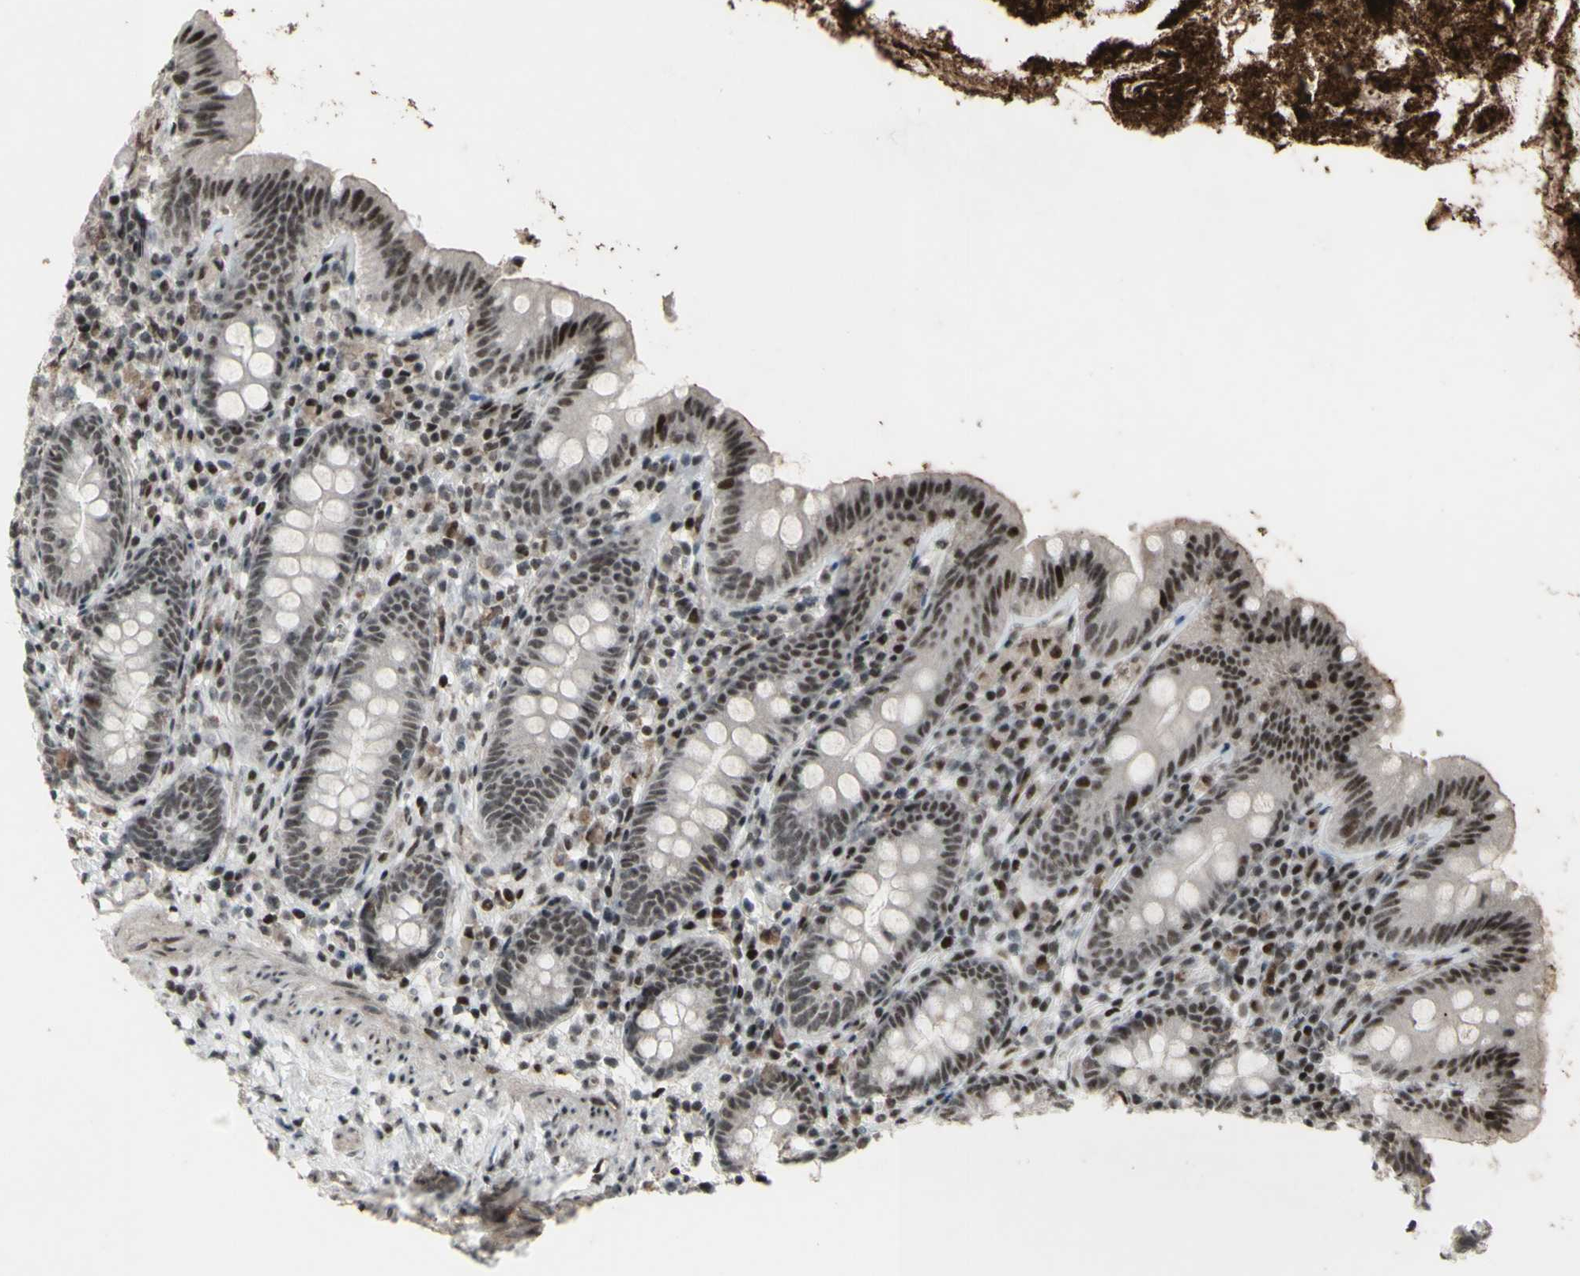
{"staining": {"intensity": "moderate", "quantity": "25%-75%", "location": "nuclear"}, "tissue": "appendix", "cell_type": "Glandular cells", "image_type": "normal", "snomed": [{"axis": "morphology", "description": "Normal tissue, NOS"}, {"axis": "topography", "description": "Appendix"}], "caption": "Immunohistochemistry micrograph of benign appendix: appendix stained using IHC displays medium levels of moderate protein expression localized specifically in the nuclear of glandular cells, appearing as a nuclear brown color.", "gene": "SUPT6H", "patient": {"sex": "male", "age": 52}}